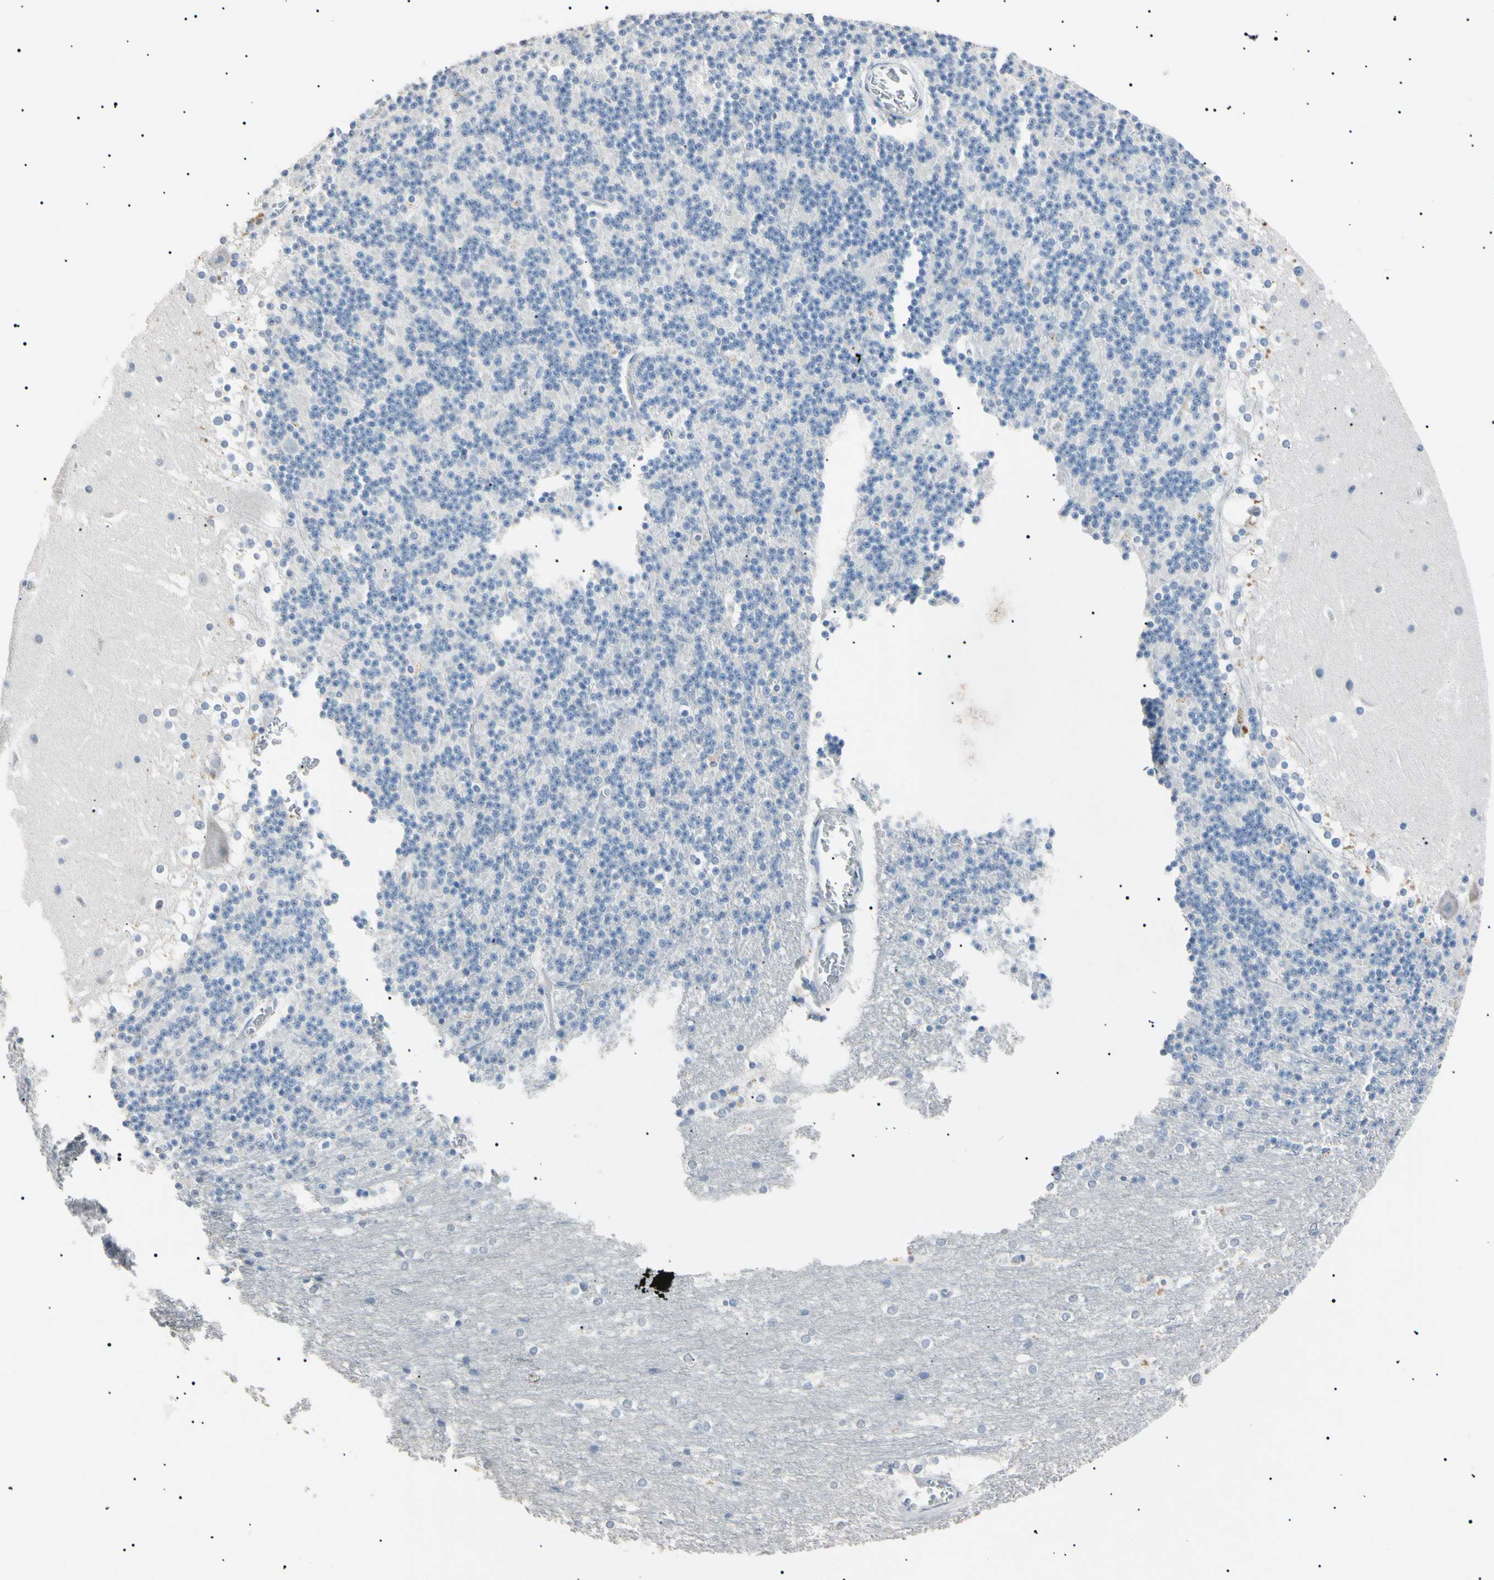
{"staining": {"intensity": "negative", "quantity": "none", "location": "none"}, "tissue": "cerebellum", "cell_type": "Cells in granular layer", "image_type": "normal", "snomed": [{"axis": "morphology", "description": "Normal tissue, NOS"}, {"axis": "topography", "description": "Cerebellum"}], "caption": "This is a histopathology image of immunohistochemistry (IHC) staining of normal cerebellum, which shows no positivity in cells in granular layer.", "gene": "CGB3", "patient": {"sex": "female", "age": 19}}